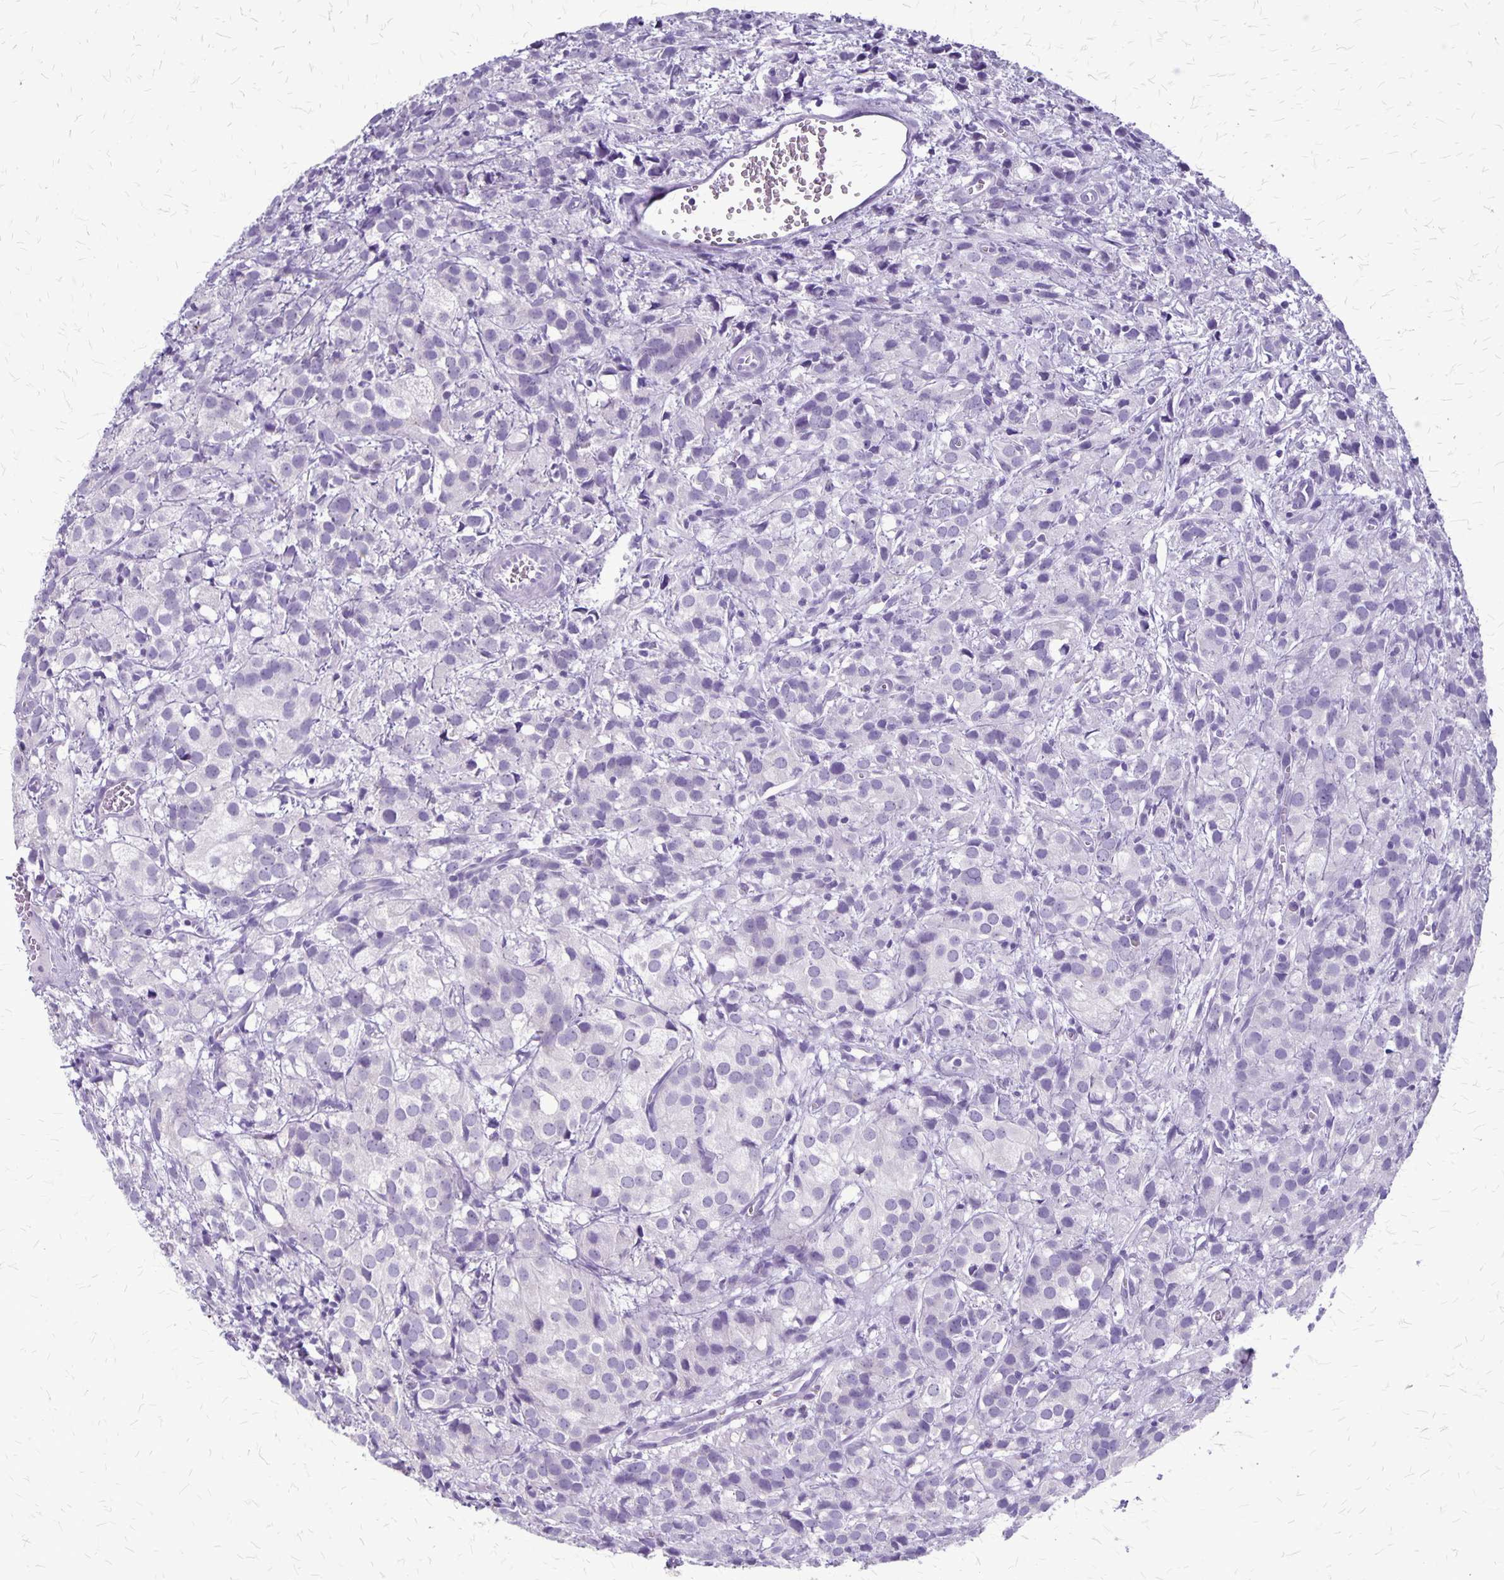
{"staining": {"intensity": "negative", "quantity": "none", "location": "none"}, "tissue": "prostate cancer", "cell_type": "Tumor cells", "image_type": "cancer", "snomed": [{"axis": "morphology", "description": "Adenocarcinoma, High grade"}, {"axis": "topography", "description": "Prostate"}], "caption": "Histopathology image shows no significant protein staining in tumor cells of high-grade adenocarcinoma (prostate). The staining was performed using DAB to visualize the protein expression in brown, while the nuclei were stained in blue with hematoxylin (Magnification: 20x).", "gene": "PLXNB3", "patient": {"sex": "male", "age": 86}}